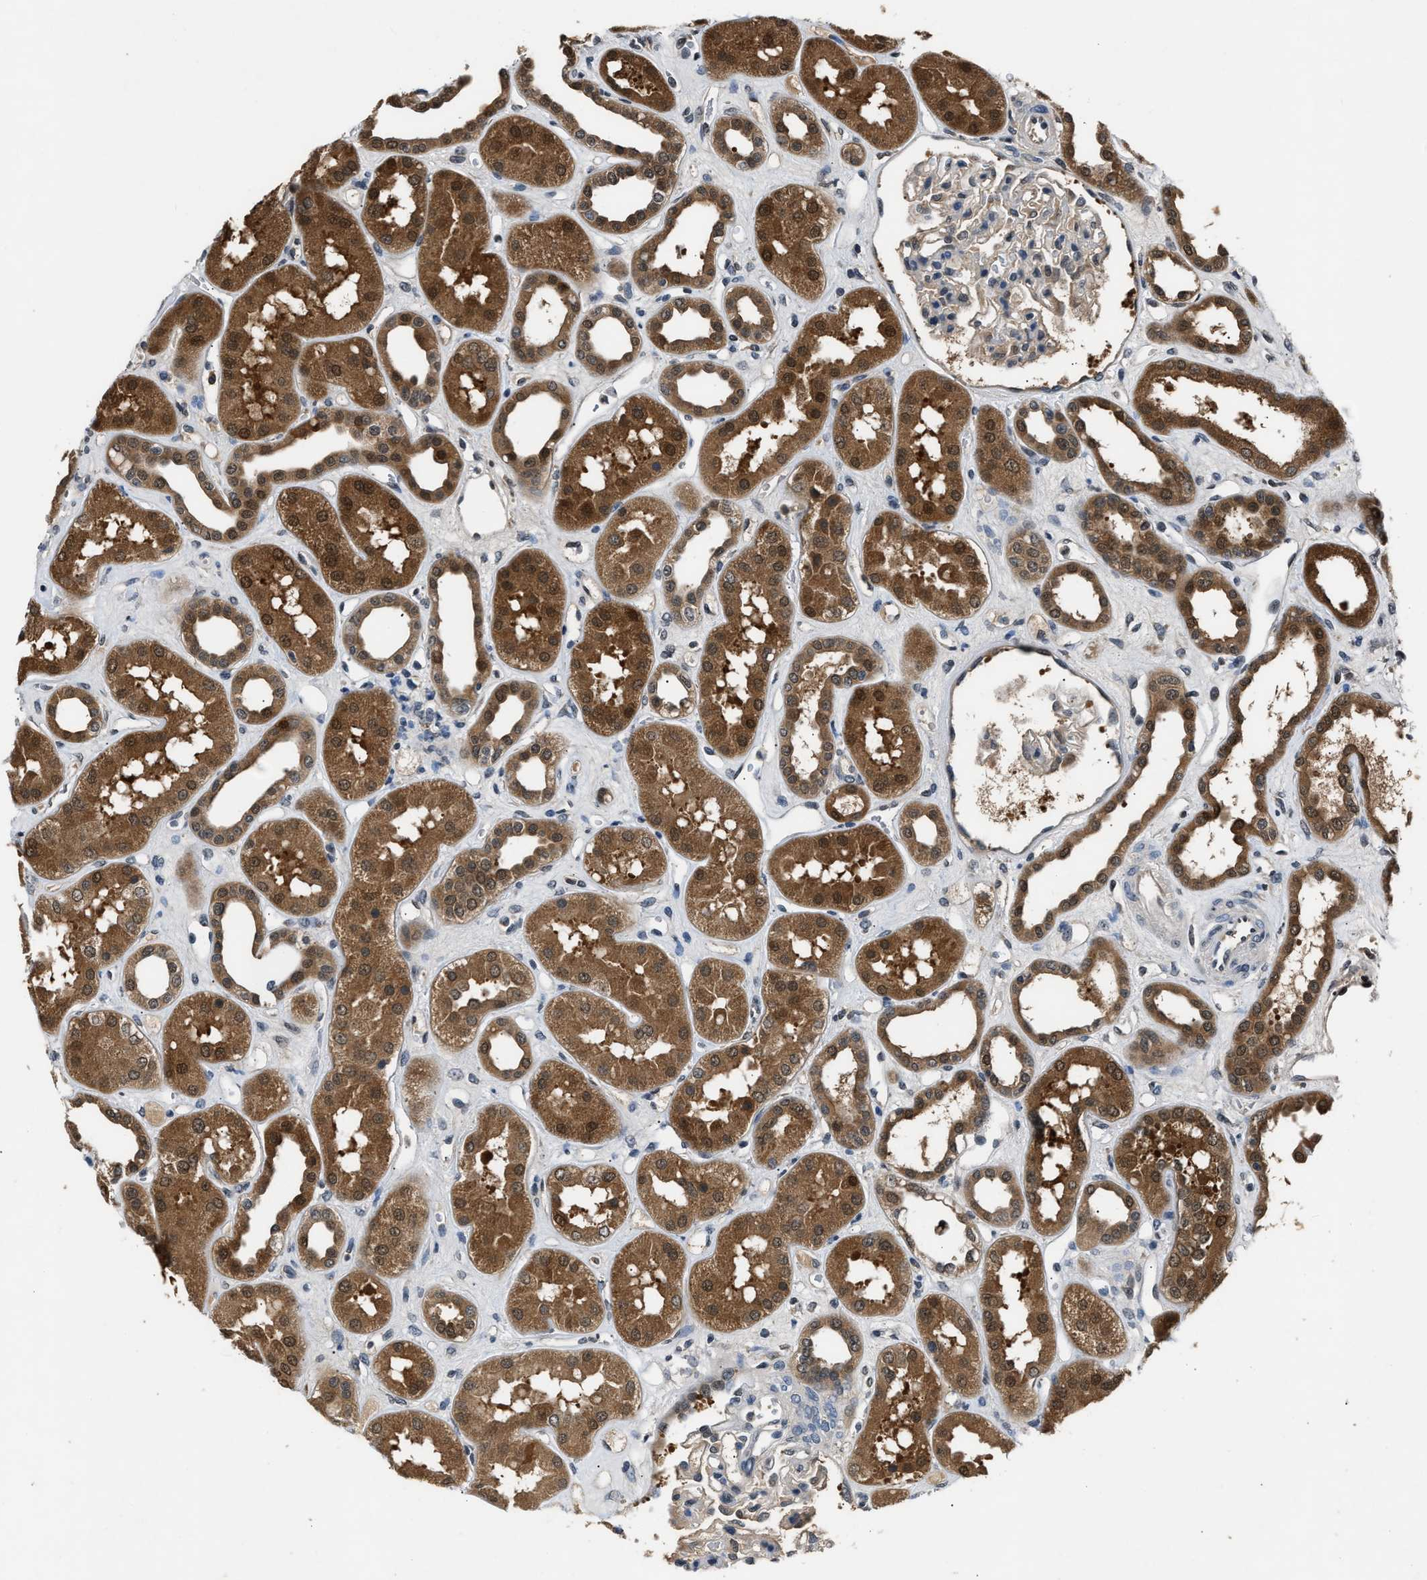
{"staining": {"intensity": "weak", "quantity": "<25%", "location": "cytoplasmic/membranous"}, "tissue": "kidney", "cell_type": "Cells in glomeruli", "image_type": "normal", "snomed": [{"axis": "morphology", "description": "Normal tissue, NOS"}, {"axis": "topography", "description": "Kidney"}], "caption": "IHC micrograph of benign kidney: human kidney stained with DAB (3,3'-diaminobenzidine) reveals no significant protein expression in cells in glomeruli. (Brightfield microscopy of DAB (3,3'-diaminobenzidine) immunohistochemistry at high magnification).", "gene": "TP53I3", "patient": {"sex": "male", "age": 59}}